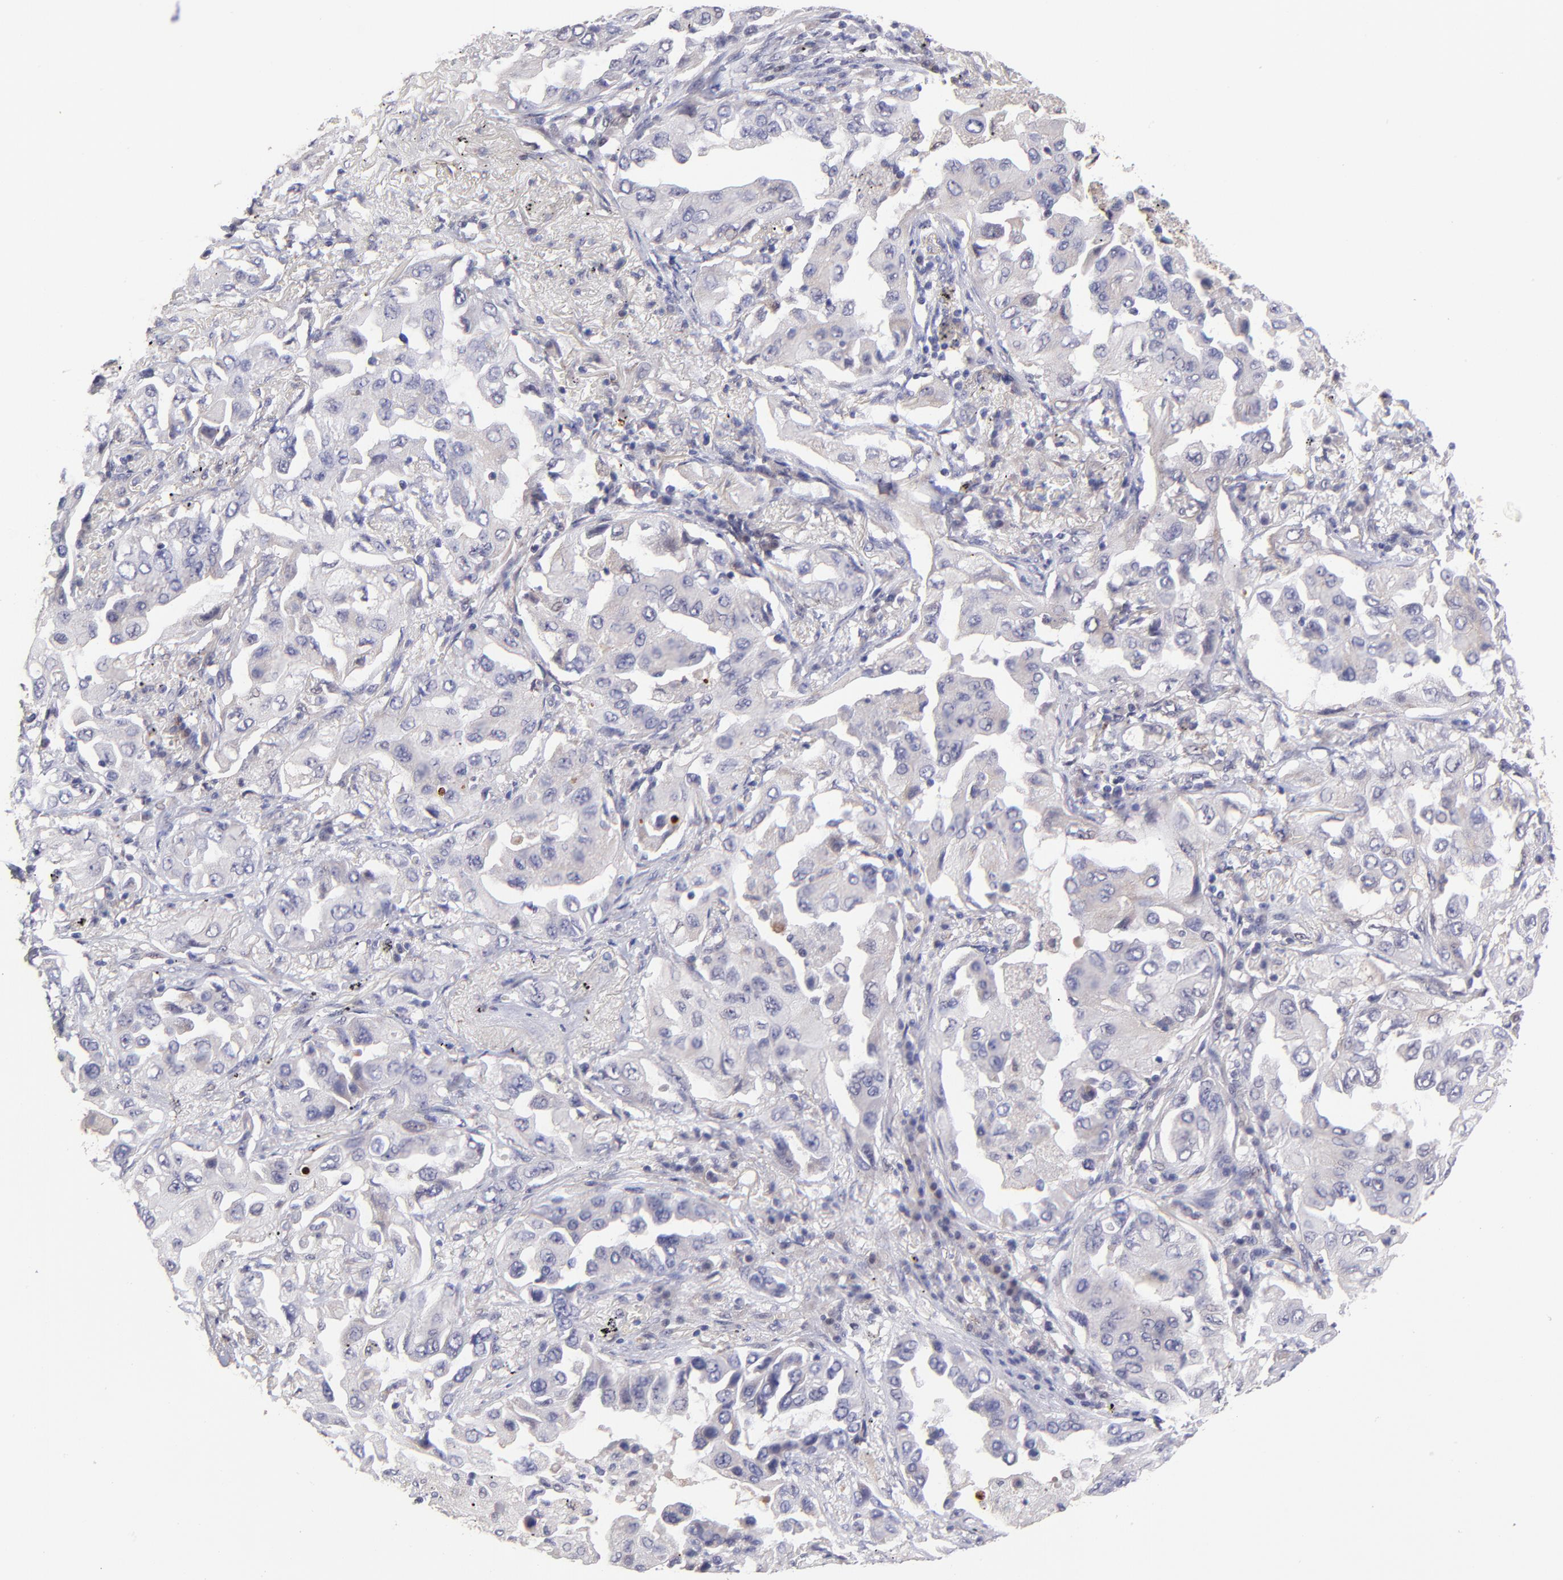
{"staining": {"intensity": "negative", "quantity": "none", "location": "none"}, "tissue": "lung cancer", "cell_type": "Tumor cells", "image_type": "cancer", "snomed": [{"axis": "morphology", "description": "Adenocarcinoma, NOS"}, {"axis": "topography", "description": "Lung"}], "caption": "This is an immunohistochemistry photomicrograph of human adenocarcinoma (lung). There is no staining in tumor cells.", "gene": "NSF", "patient": {"sex": "female", "age": 65}}